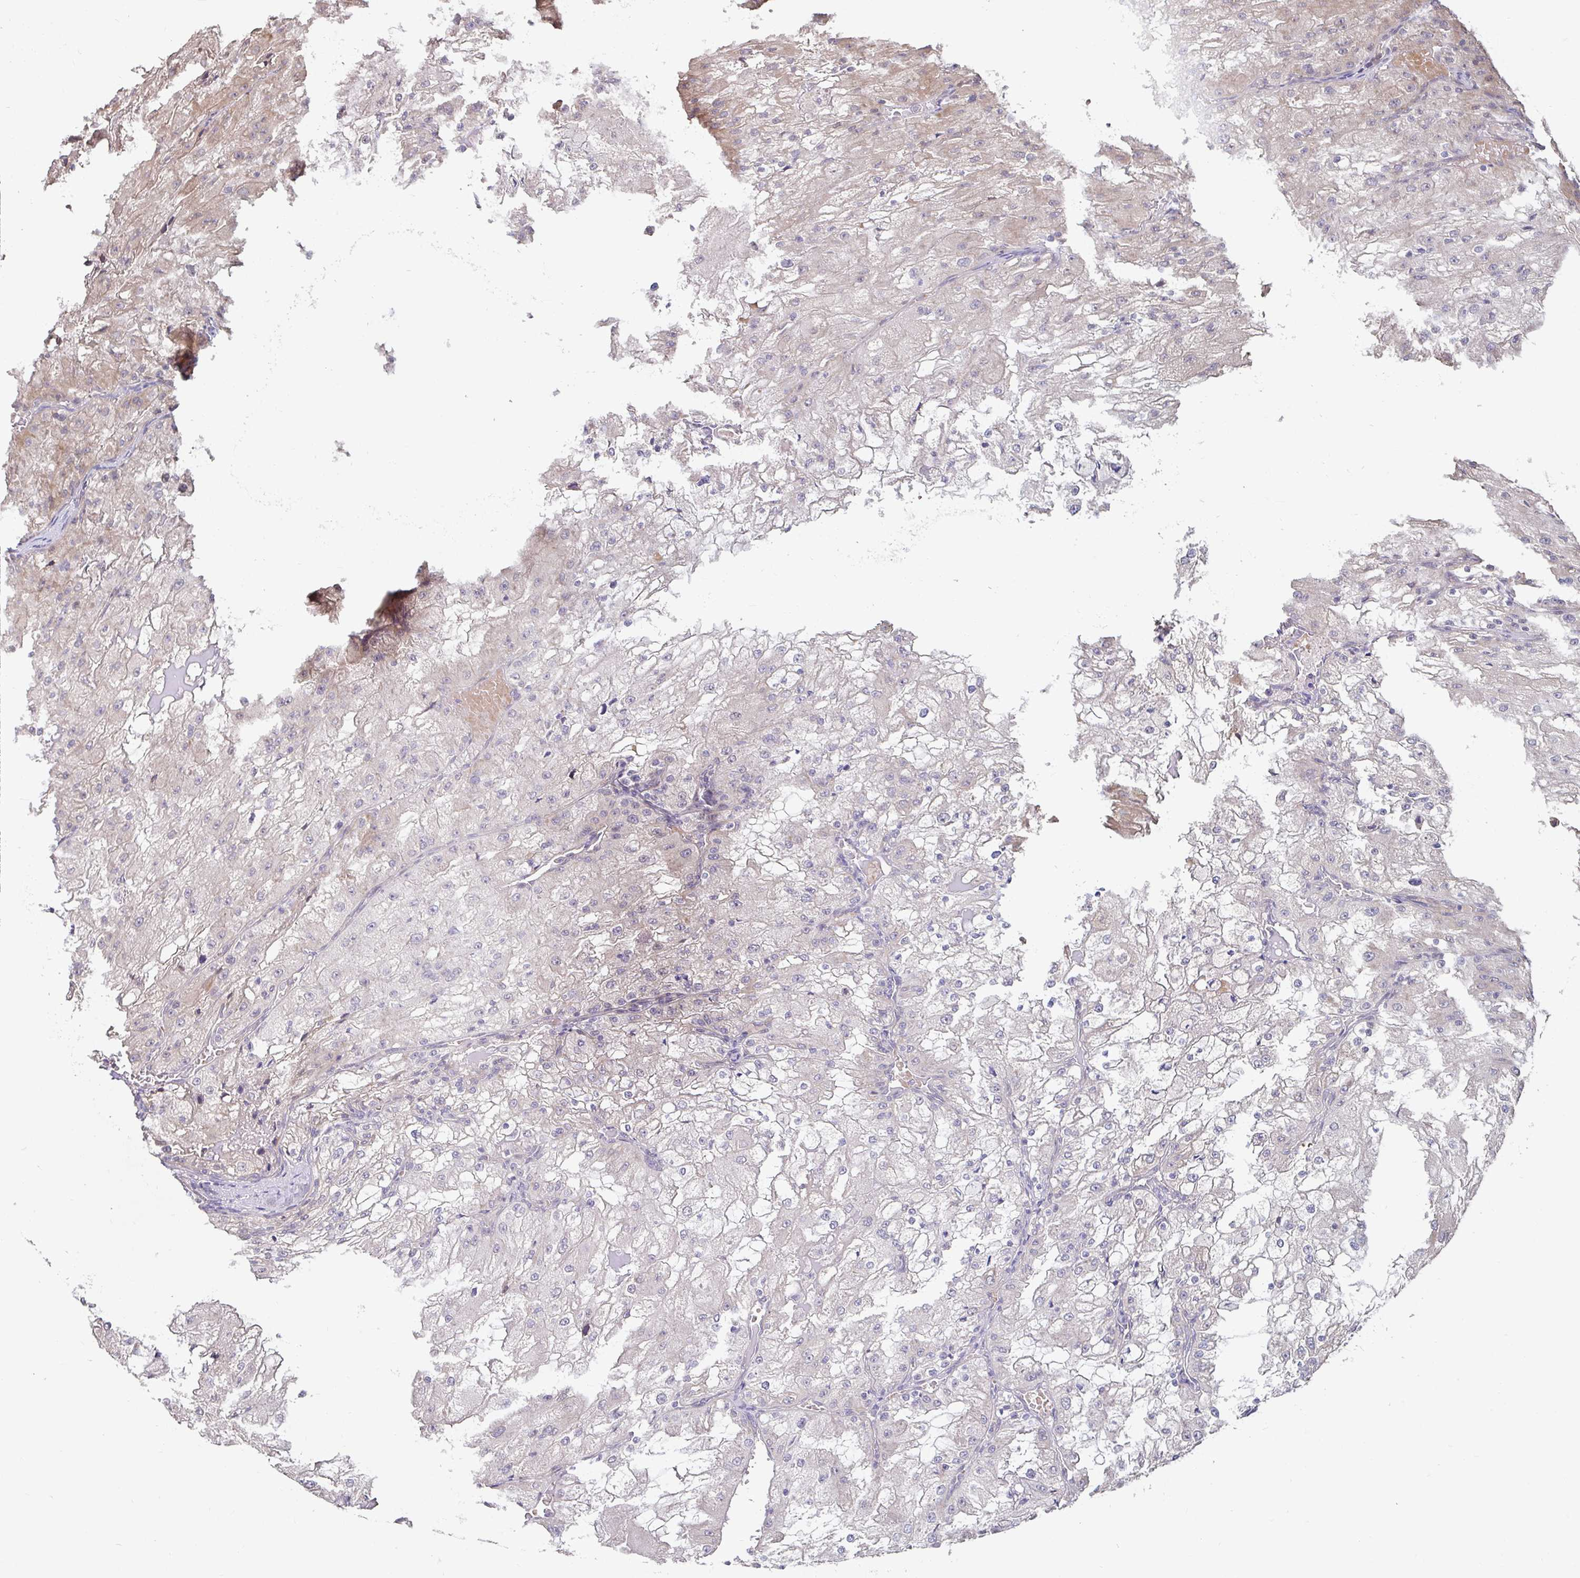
{"staining": {"intensity": "negative", "quantity": "none", "location": "none"}, "tissue": "renal cancer", "cell_type": "Tumor cells", "image_type": "cancer", "snomed": [{"axis": "morphology", "description": "Adenocarcinoma, NOS"}, {"axis": "topography", "description": "Kidney"}], "caption": "High power microscopy photomicrograph of an immunohistochemistry micrograph of adenocarcinoma (renal), revealing no significant staining in tumor cells.", "gene": "STYXL1", "patient": {"sex": "female", "age": 74}}